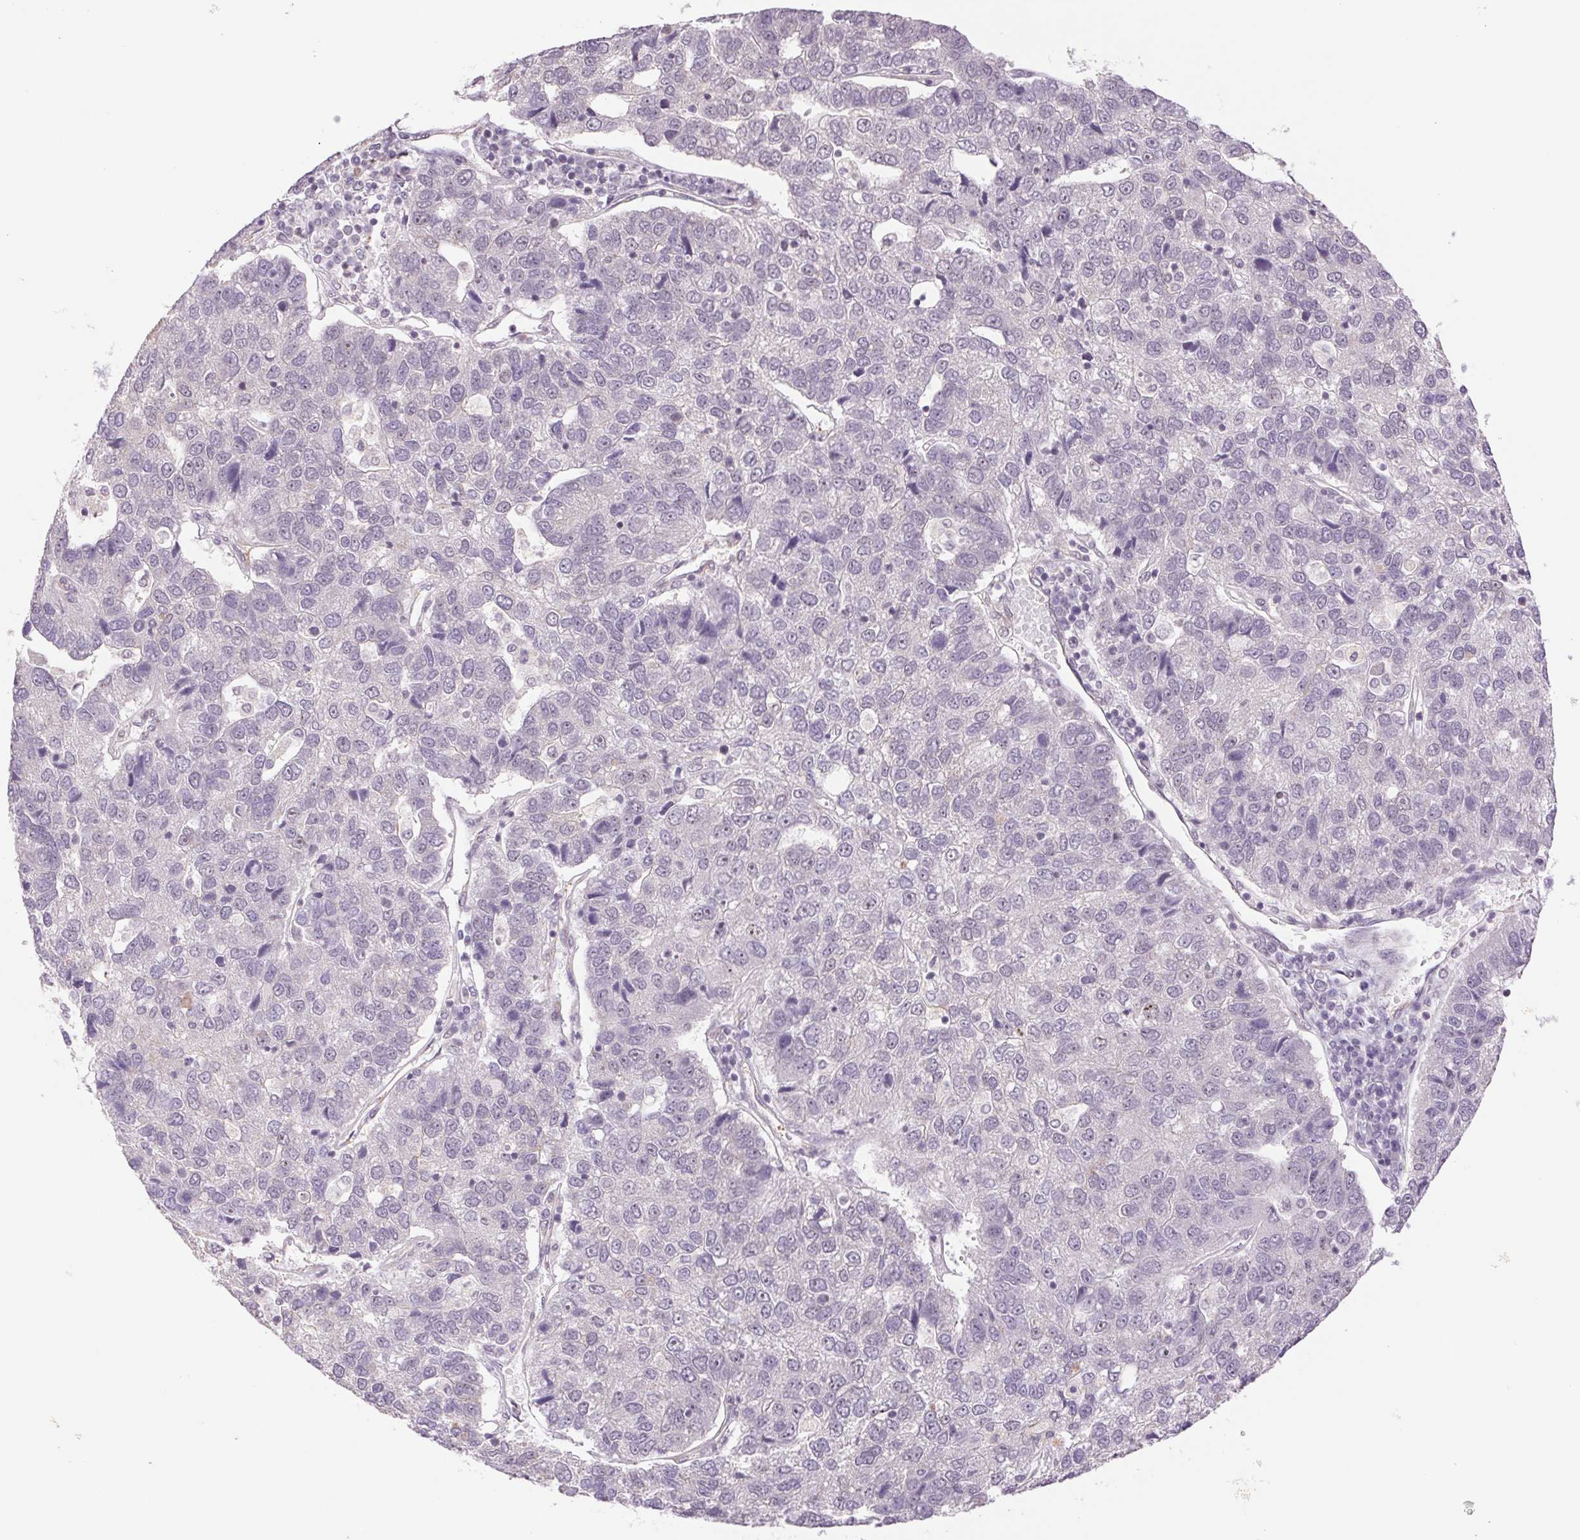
{"staining": {"intensity": "negative", "quantity": "none", "location": "none"}, "tissue": "pancreatic cancer", "cell_type": "Tumor cells", "image_type": "cancer", "snomed": [{"axis": "morphology", "description": "Adenocarcinoma, NOS"}, {"axis": "topography", "description": "Pancreas"}], "caption": "High power microscopy image of an IHC image of pancreatic cancer (adenocarcinoma), revealing no significant staining in tumor cells.", "gene": "CWC25", "patient": {"sex": "female", "age": 61}}